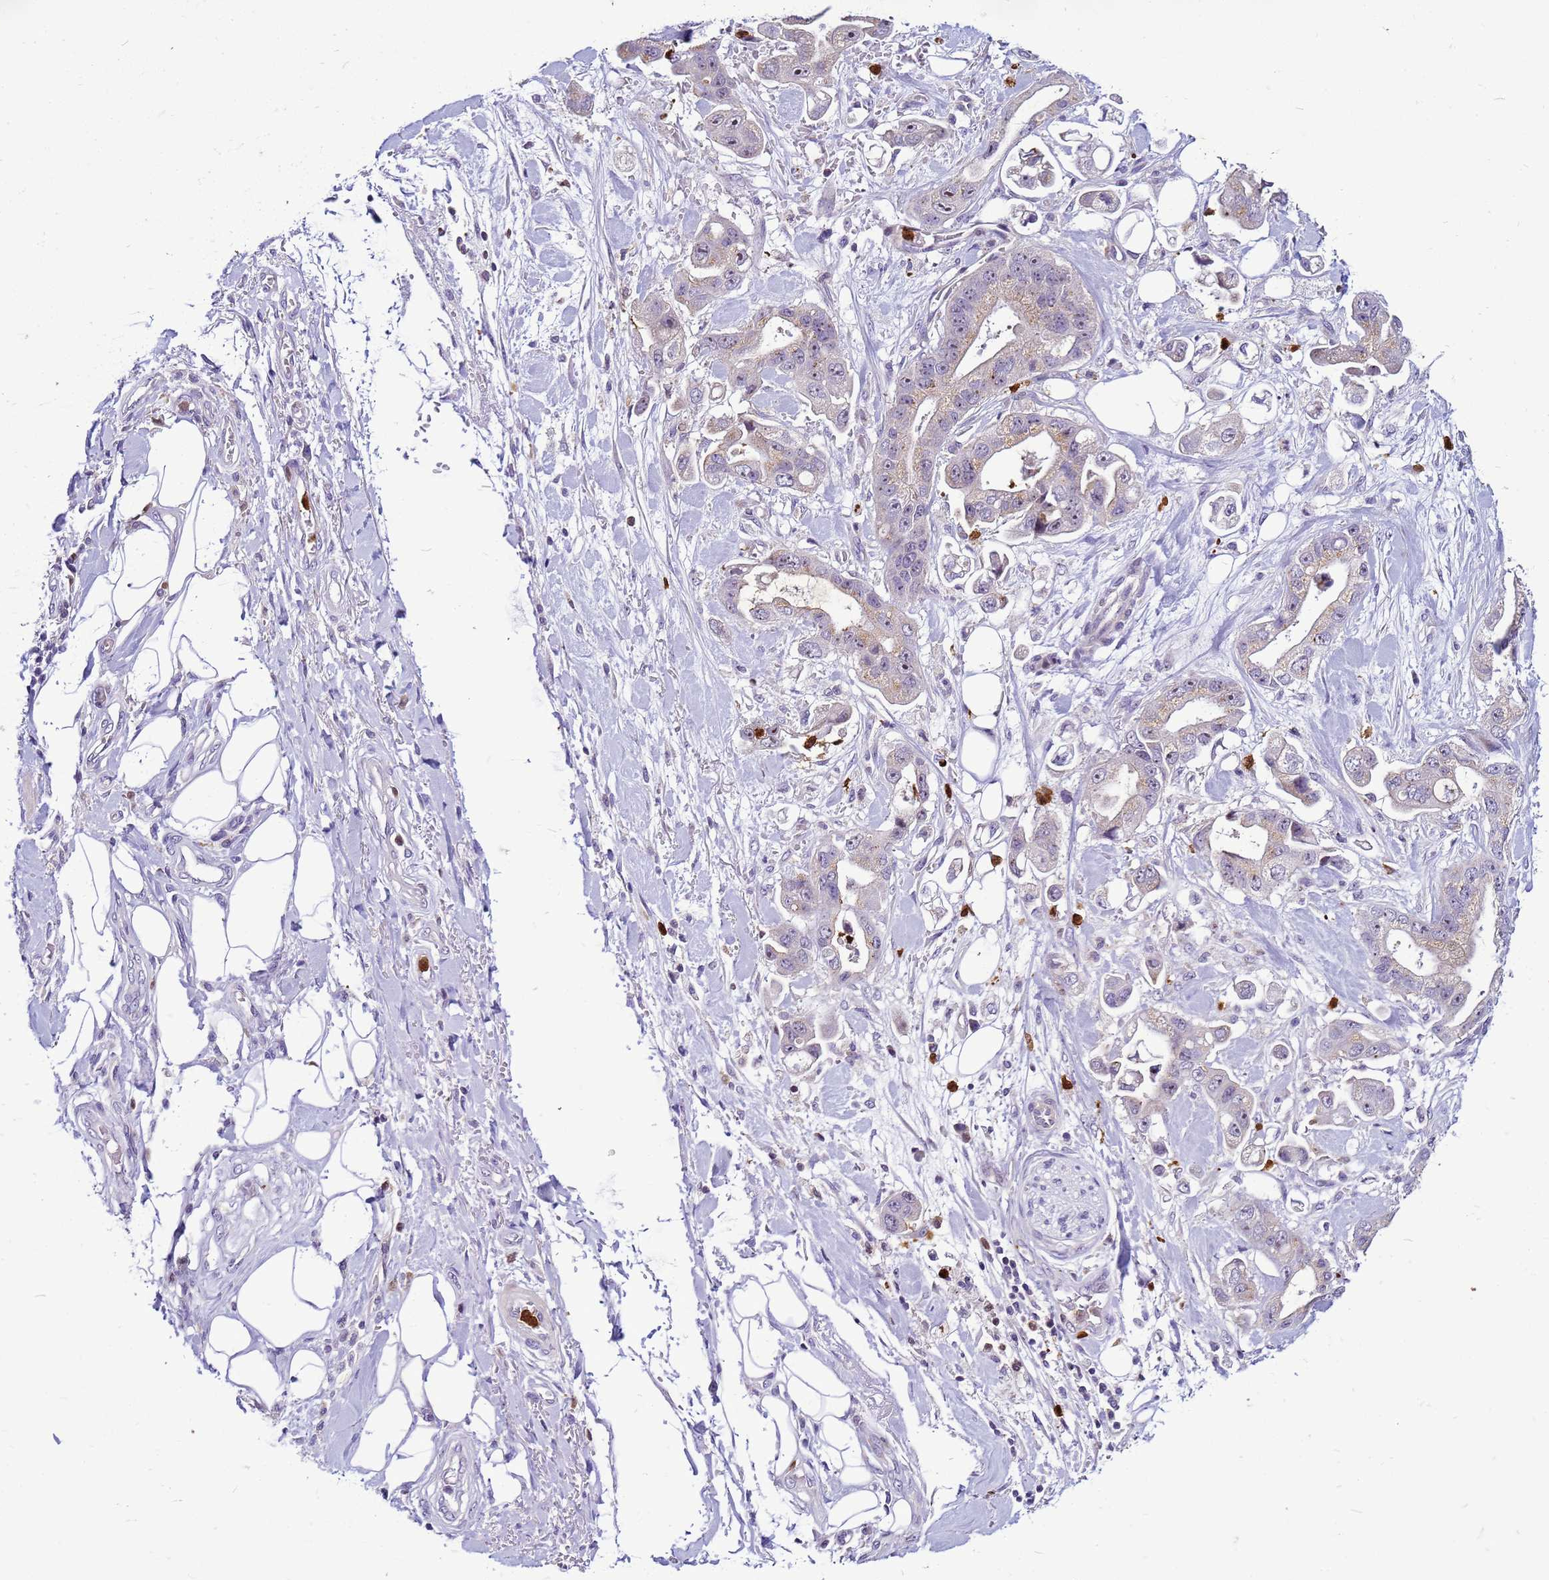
{"staining": {"intensity": "weak", "quantity": "25%-75%", "location": "cytoplasmic/membranous,nuclear"}, "tissue": "stomach cancer", "cell_type": "Tumor cells", "image_type": "cancer", "snomed": [{"axis": "morphology", "description": "Adenocarcinoma, NOS"}, {"axis": "topography", "description": "Stomach"}], "caption": "Adenocarcinoma (stomach) was stained to show a protein in brown. There is low levels of weak cytoplasmic/membranous and nuclear staining in about 25%-75% of tumor cells.", "gene": "VPS4B", "patient": {"sex": "male", "age": 62}}